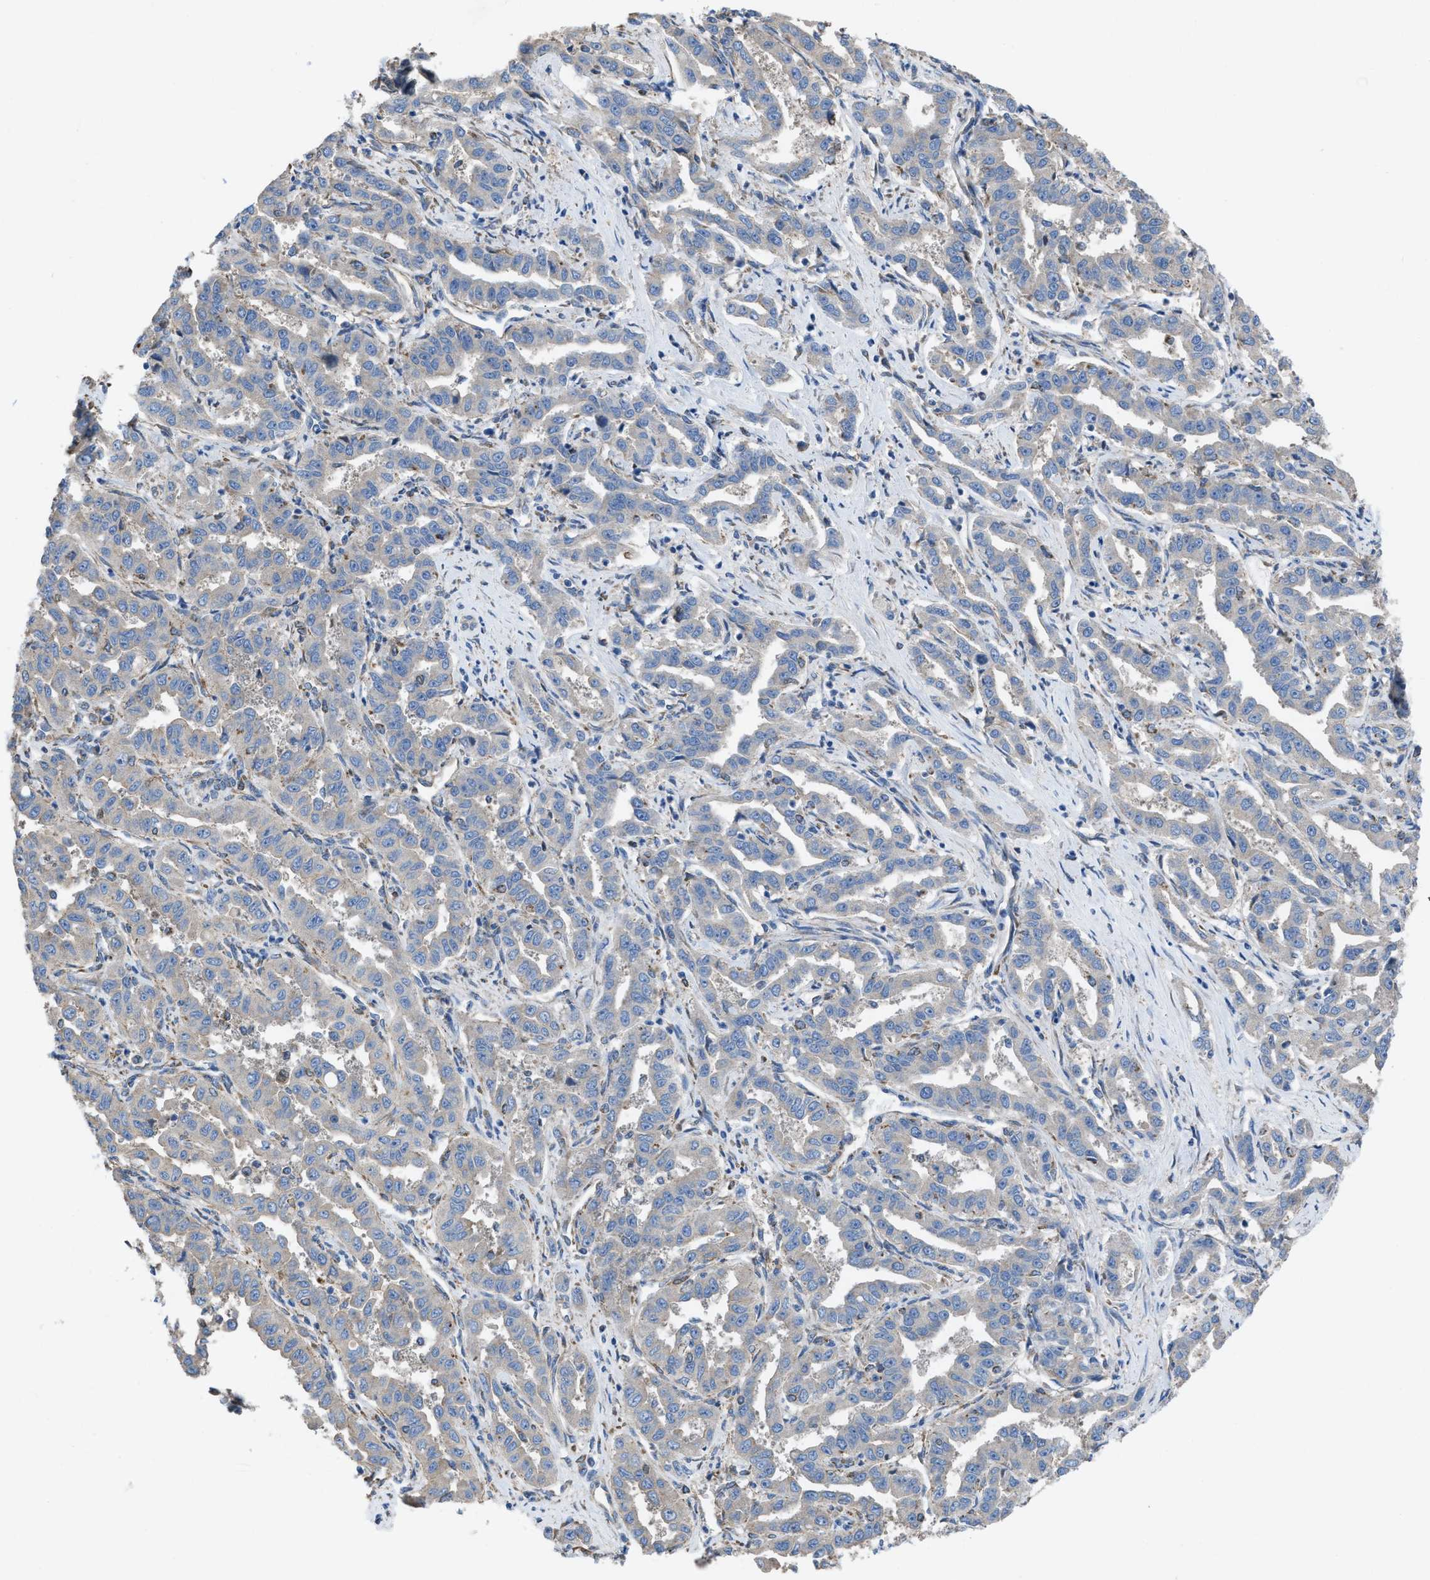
{"staining": {"intensity": "negative", "quantity": "none", "location": "none"}, "tissue": "liver cancer", "cell_type": "Tumor cells", "image_type": "cancer", "snomed": [{"axis": "morphology", "description": "Cholangiocarcinoma"}, {"axis": "topography", "description": "Liver"}], "caption": "This is an IHC micrograph of cholangiocarcinoma (liver). There is no expression in tumor cells.", "gene": "DOLPP1", "patient": {"sex": "male", "age": 59}}